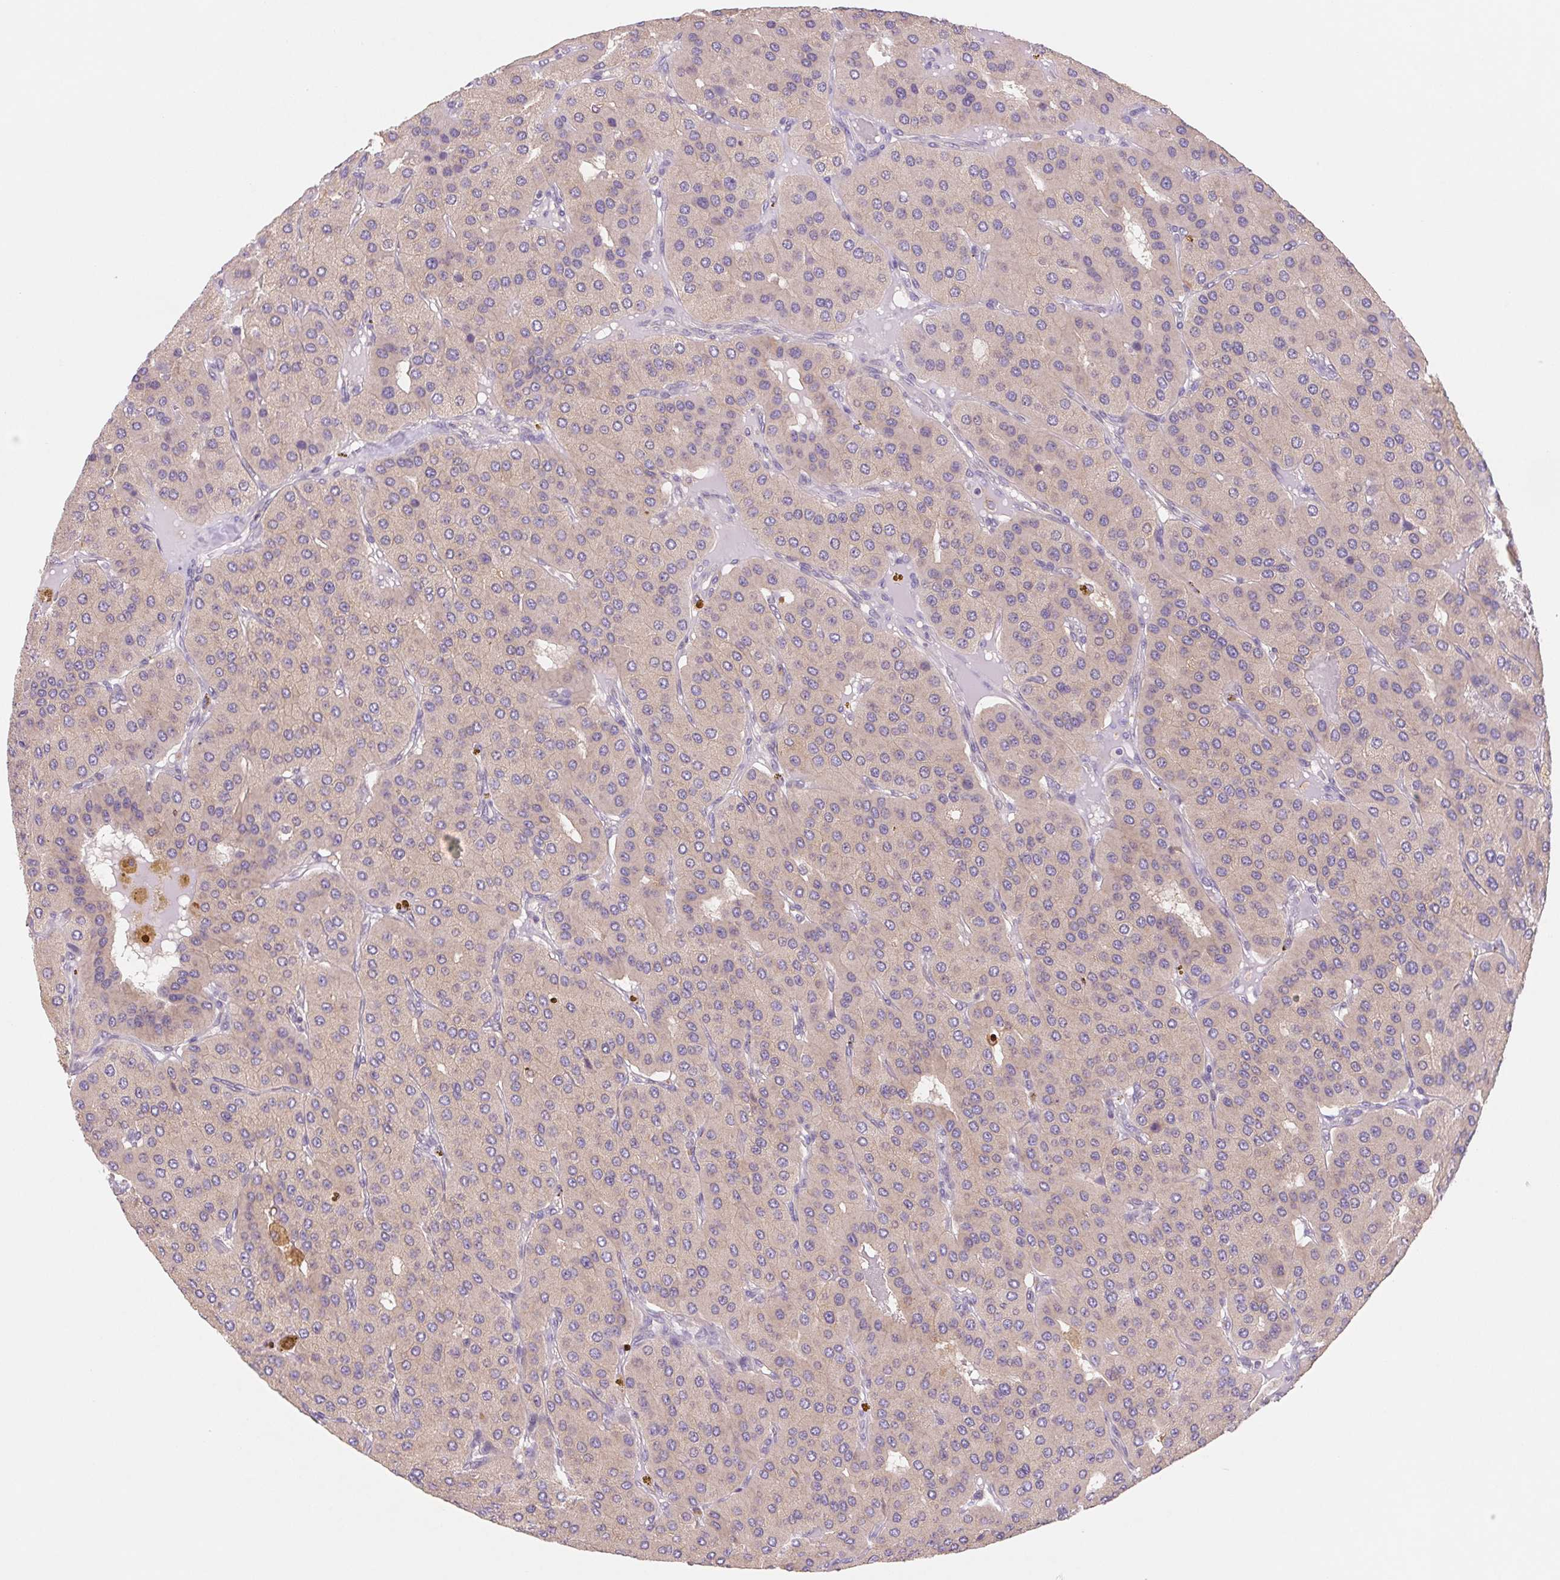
{"staining": {"intensity": "negative", "quantity": "none", "location": "none"}, "tissue": "parathyroid gland", "cell_type": "Glandular cells", "image_type": "normal", "snomed": [{"axis": "morphology", "description": "Normal tissue, NOS"}, {"axis": "morphology", "description": "Adenoma, NOS"}, {"axis": "topography", "description": "Parathyroid gland"}], "caption": "A histopathology image of human parathyroid gland is negative for staining in glandular cells. (DAB (3,3'-diaminobenzidine) immunohistochemistry with hematoxylin counter stain).", "gene": "RAB1A", "patient": {"sex": "female", "age": 86}}